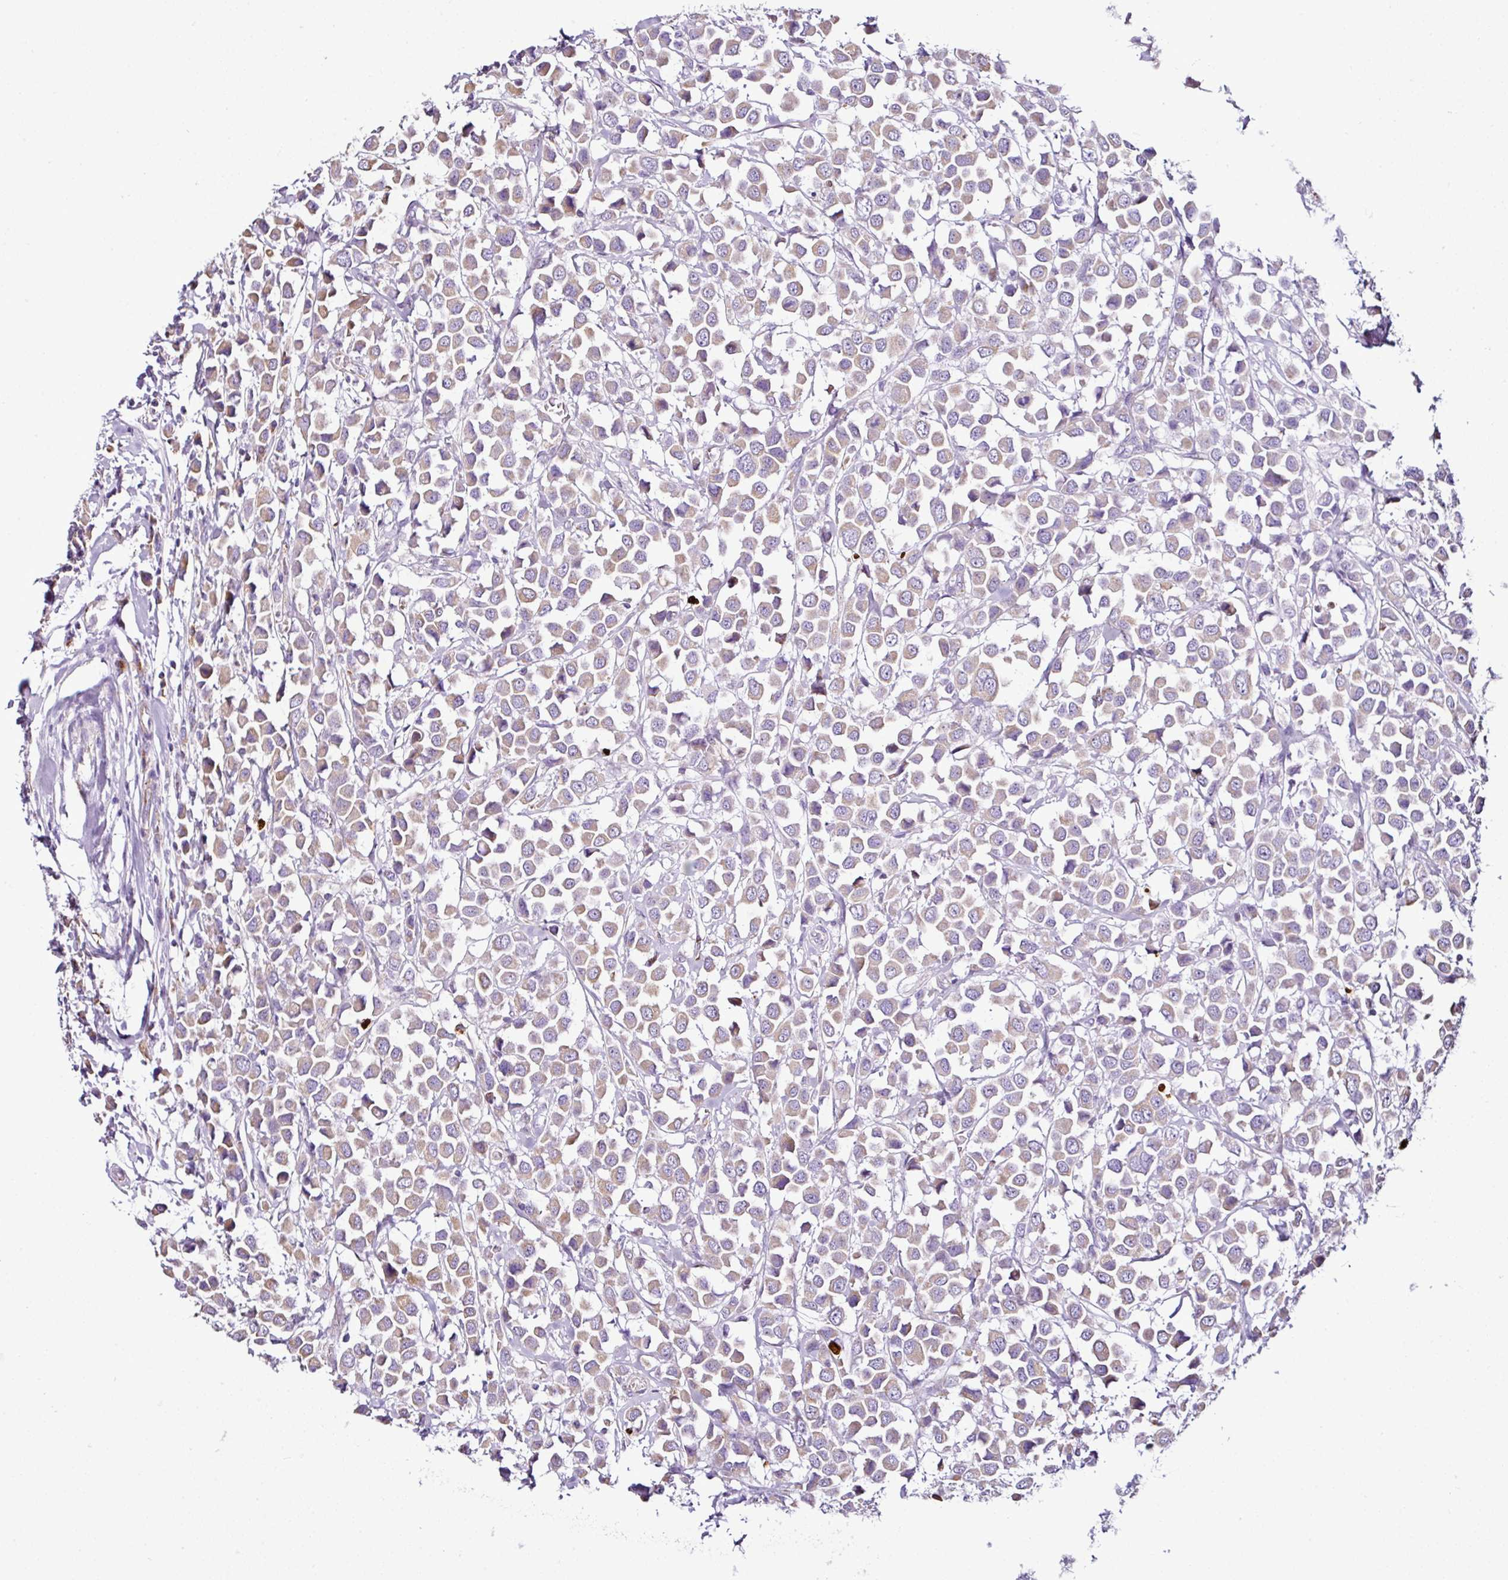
{"staining": {"intensity": "weak", "quantity": "25%-75%", "location": "cytoplasmic/membranous"}, "tissue": "breast cancer", "cell_type": "Tumor cells", "image_type": "cancer", "snomed": [{"axis": "morphology", "description": "Duct carcinoma"}, {"axis": "topography", "description": "Breast"}], "caption": "Protein staining shows weak cytoplasmic/membranous positivity in about 25%-75% of tumor cells in breast infiltrating ductal carcinoma. Using DAB (3,3'-diaminobenzidine) (brown) and hematoxylin (blue) stains, captured at high magnification using brightfield microscopy.", "gene": "DPAGT1", "patient": {"sex": "female", "age": 61}}